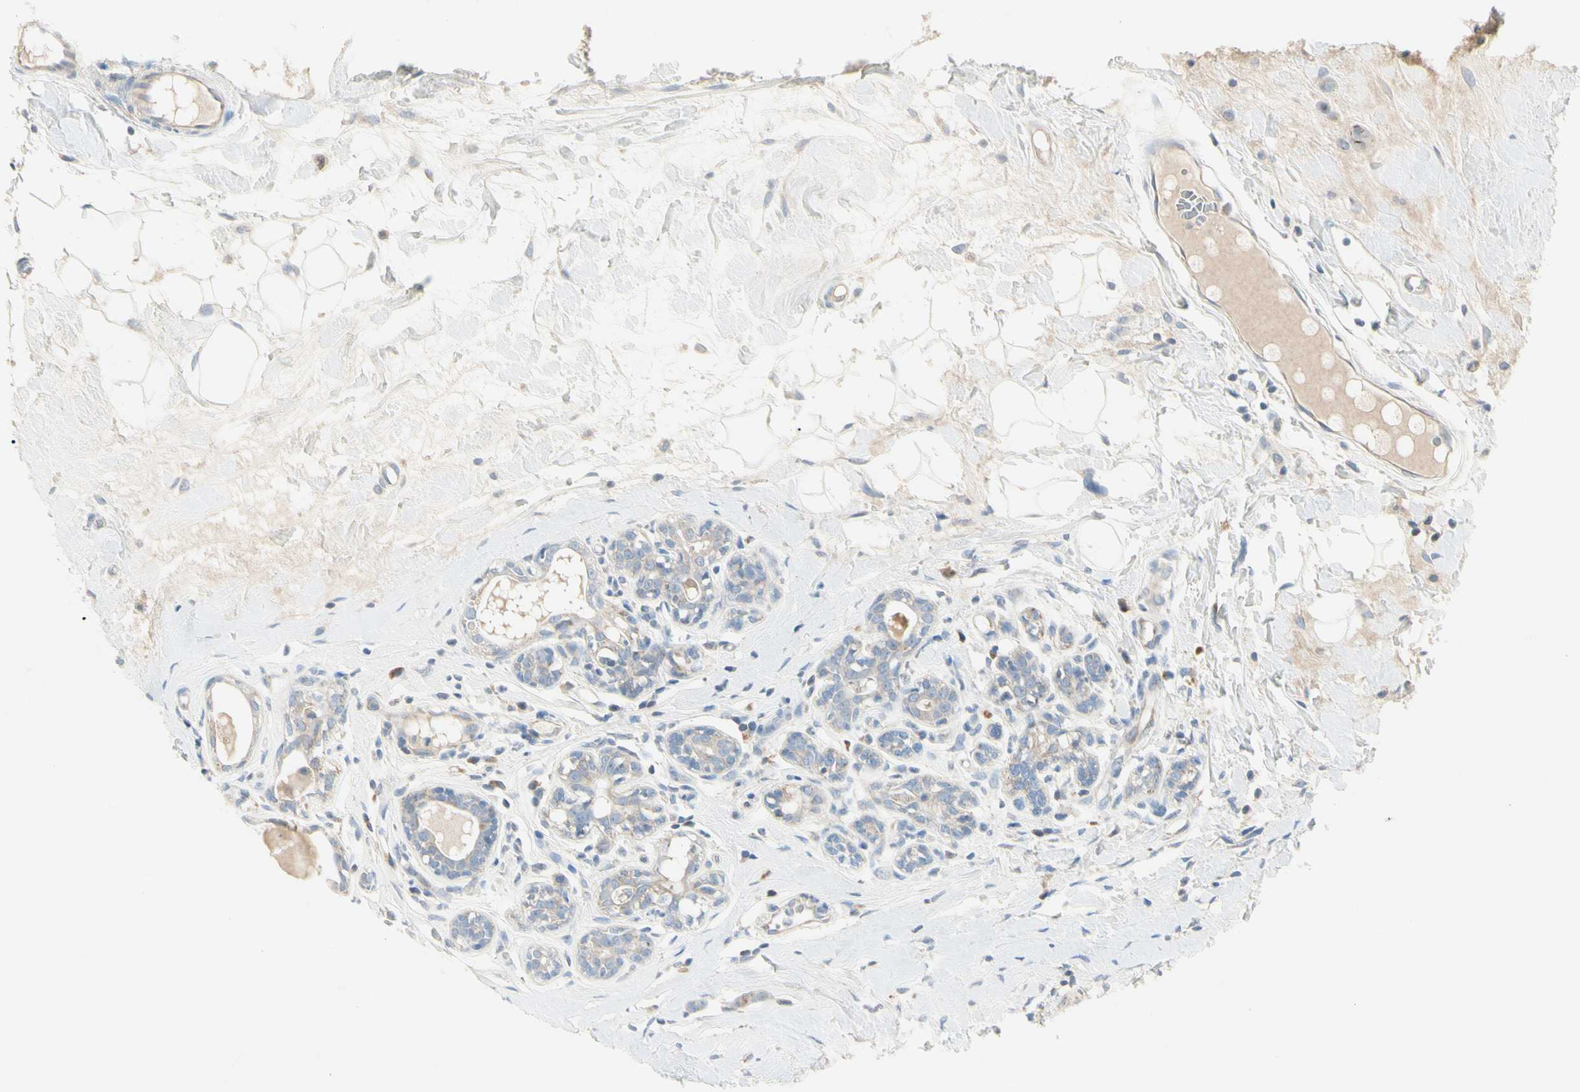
{"staining": {"intensity": "weak", "quantity": "25%-75%", "location": "cytoplasmic/membranous"}, "tissue": "breast cancer", "cell_type": "Tumor cells", "image_type": "cancer", "snomed": [{"axis": "morphology", "description": "Normal tissue, NOS"}, {"axis": "morphology", "description": "Duct carcinoma"}, {"axis": "topography", "description": "Breast"}], "caption": "IHC of breast intraductal carcinoma shows low levels of weak cytoplasmic/membranous staining in approximately 25%-75% of tumor cells.", "gene": "ALDH18A1", "patient": {"sex": "female", "age": 40}}